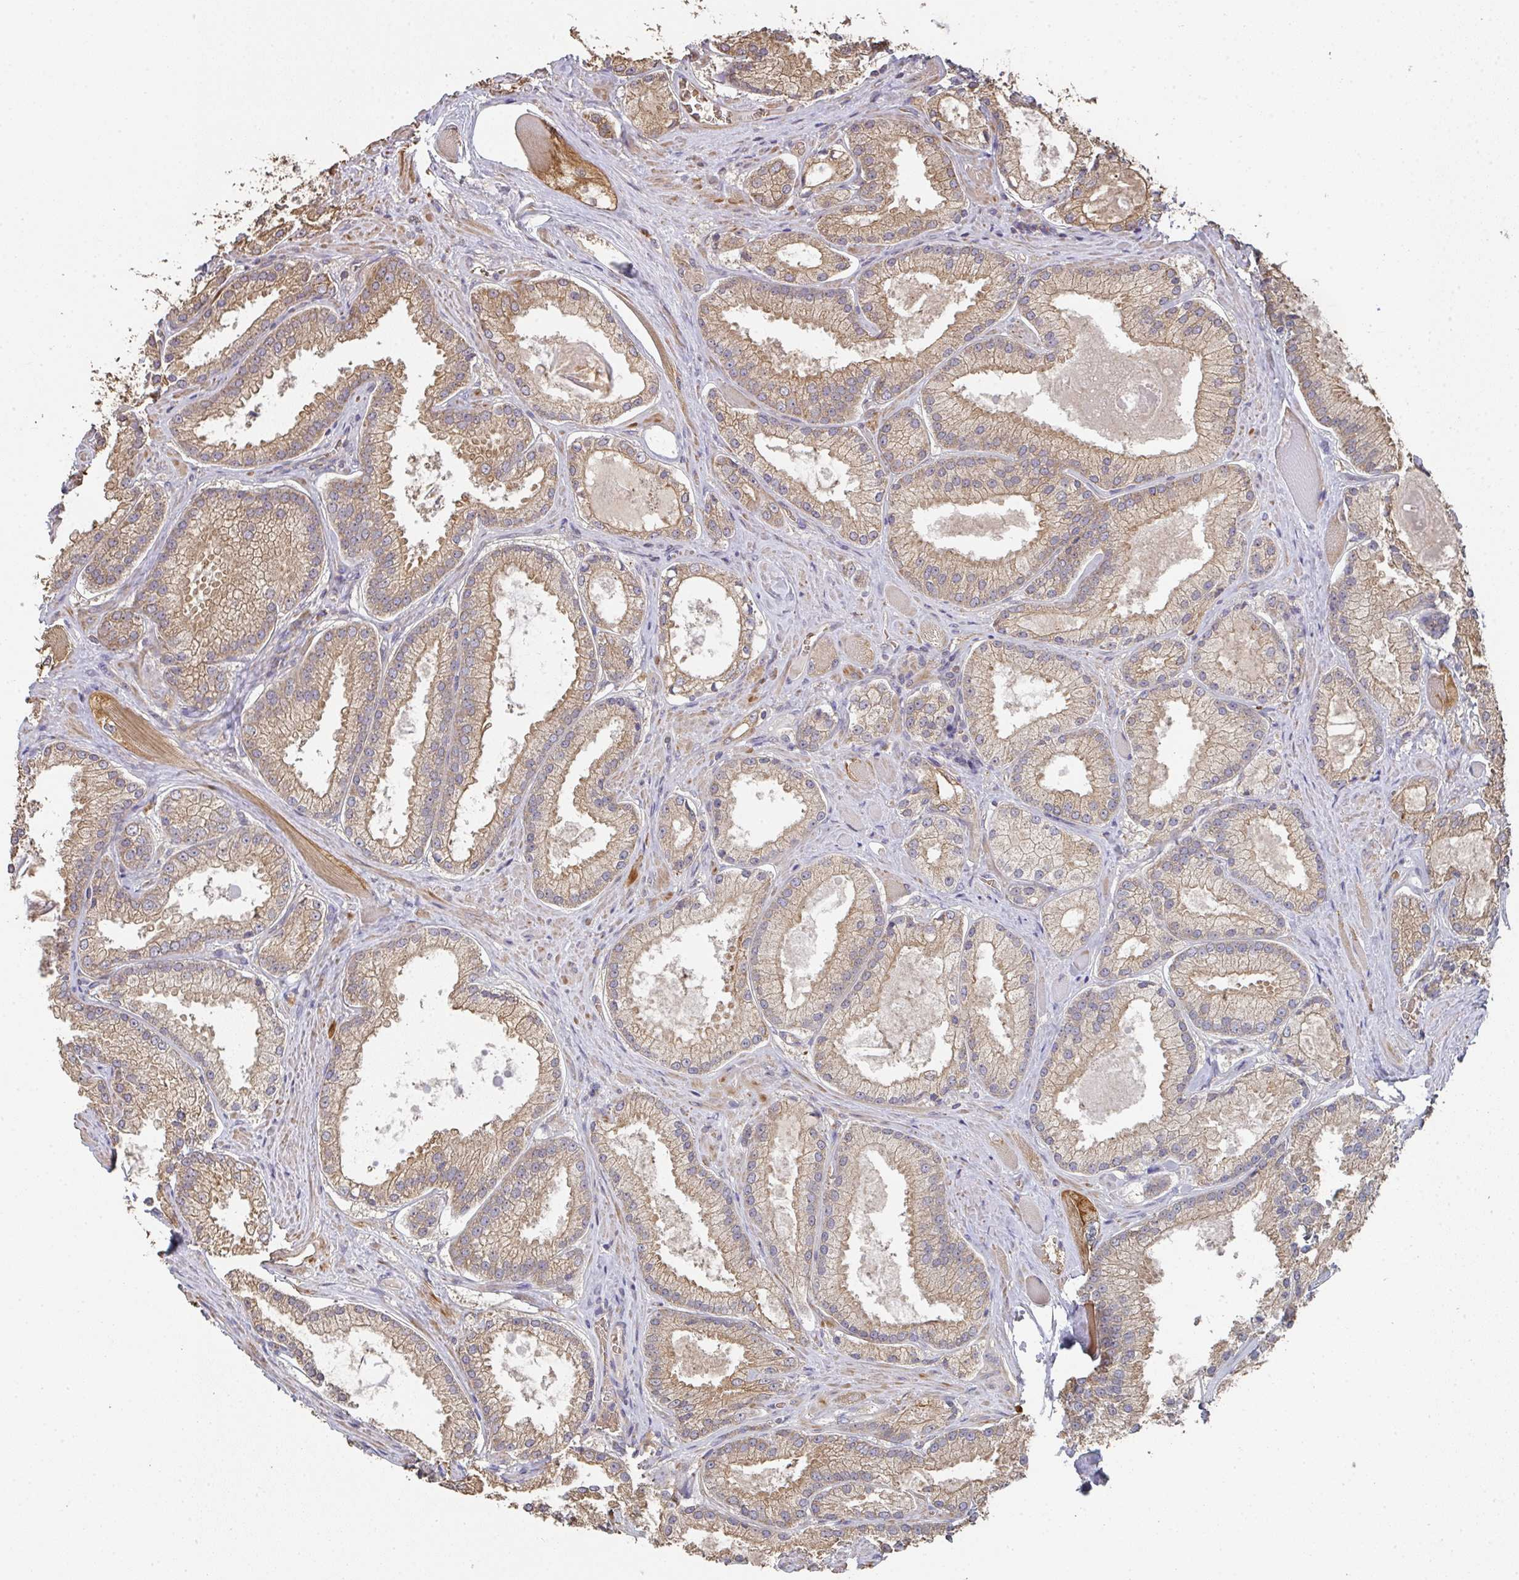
{"staining": {"intensity": "moderate", "quantity": ">75%", "location": "cytoplasmic/membranous"}, "tissue": "prostate cancer", "cell_type": "Tumor cells", "image_type": "cancer", "snomed": [{"axis": "morphology", "description": "Adenocarcinoma, High grade"}, {"axis": "topography", "description": "Prostate"}], "caption": "Prostate cancer (adenocarcinoma (high-grade)) stained with a protein marker shows moderate staining in tumor cells.", "gene": "POLG", "patient": {"sex": "male", "age": 68}}